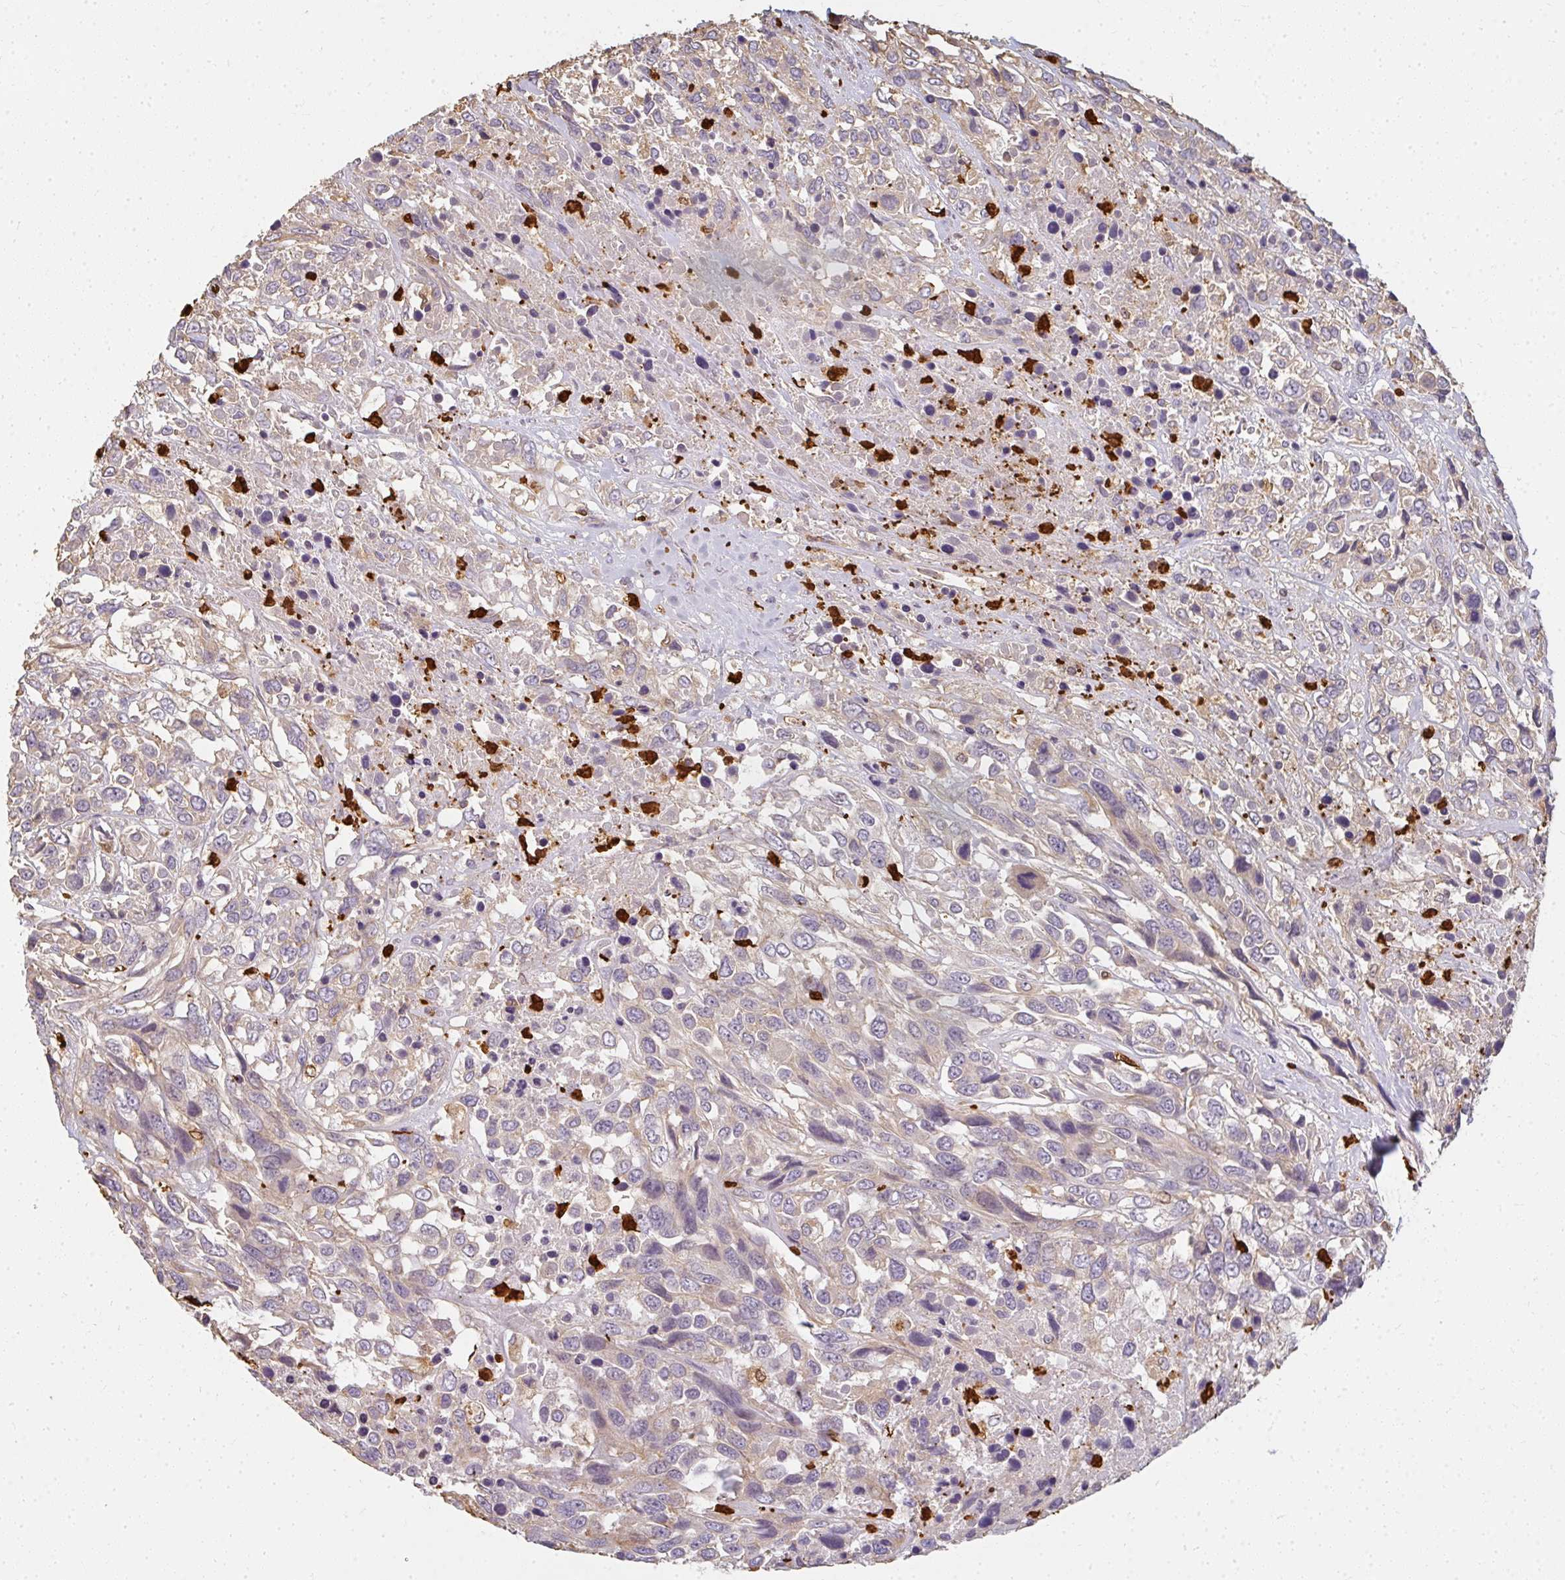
{"staining": {"intensity": "weak", "quantity": "<25%", "location": "cytoplasmic/membranous"}, "tissue": "urothelial cancer", "cell_type": "Tumor cells", "image_type": "cancer", "snomed": [{"axis": "morphology", "description": "Urothelial carcinoma, High grade"}, {"axis": "topography", "description": "Urinary bladder"}], "caption": "Urothelial cancer was stained to show a protein in brown. There is no significant expression in tumor cells.", "gene": "CNTRL", "patient": {"sex": "female", "age": 70}}